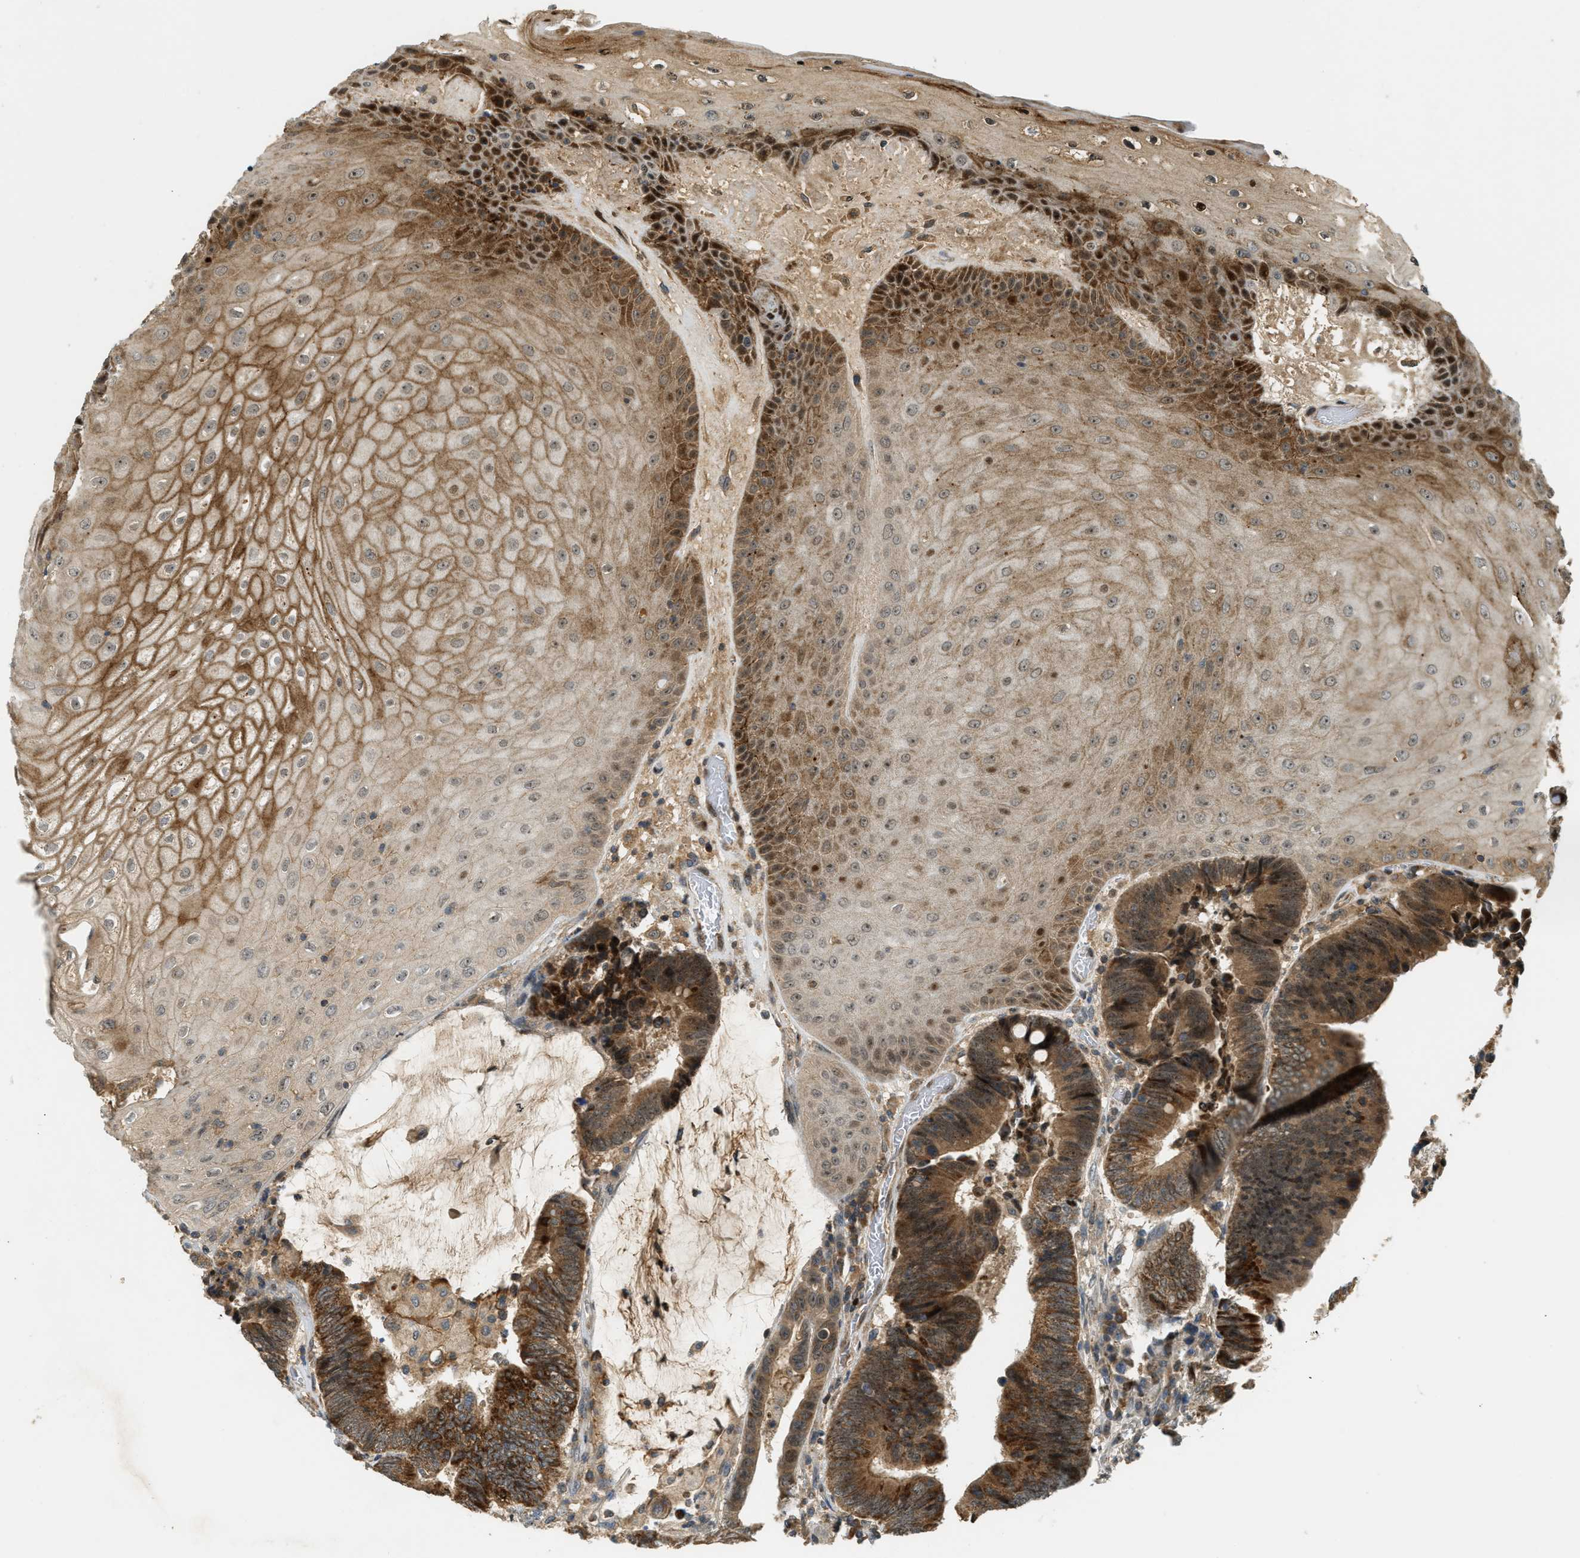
{"staining": {"intensity": "moderate", "quantity": ">75%", "location": "cytoplasmic/membranous"}, "tissue": "colorectal cancer", "cell_type": "Tumor cells", "image_type": "cancer", "snomed": [{"axis": "morphology", "description": "Adenocarcinoma, NOS"}, {"axis": "topography", "description": "Rectum"}, {"axis": "topography", "description": "Anal"}], "caption": "Tumor cells demonstrate medium levels of moderate cytoplasmic/membranous positivity in about >75% of cells in colorectal cancer (adenocarcinoma).", "gene": "TRAPPC14", "patient": {"sex": "female", "age": 89}}